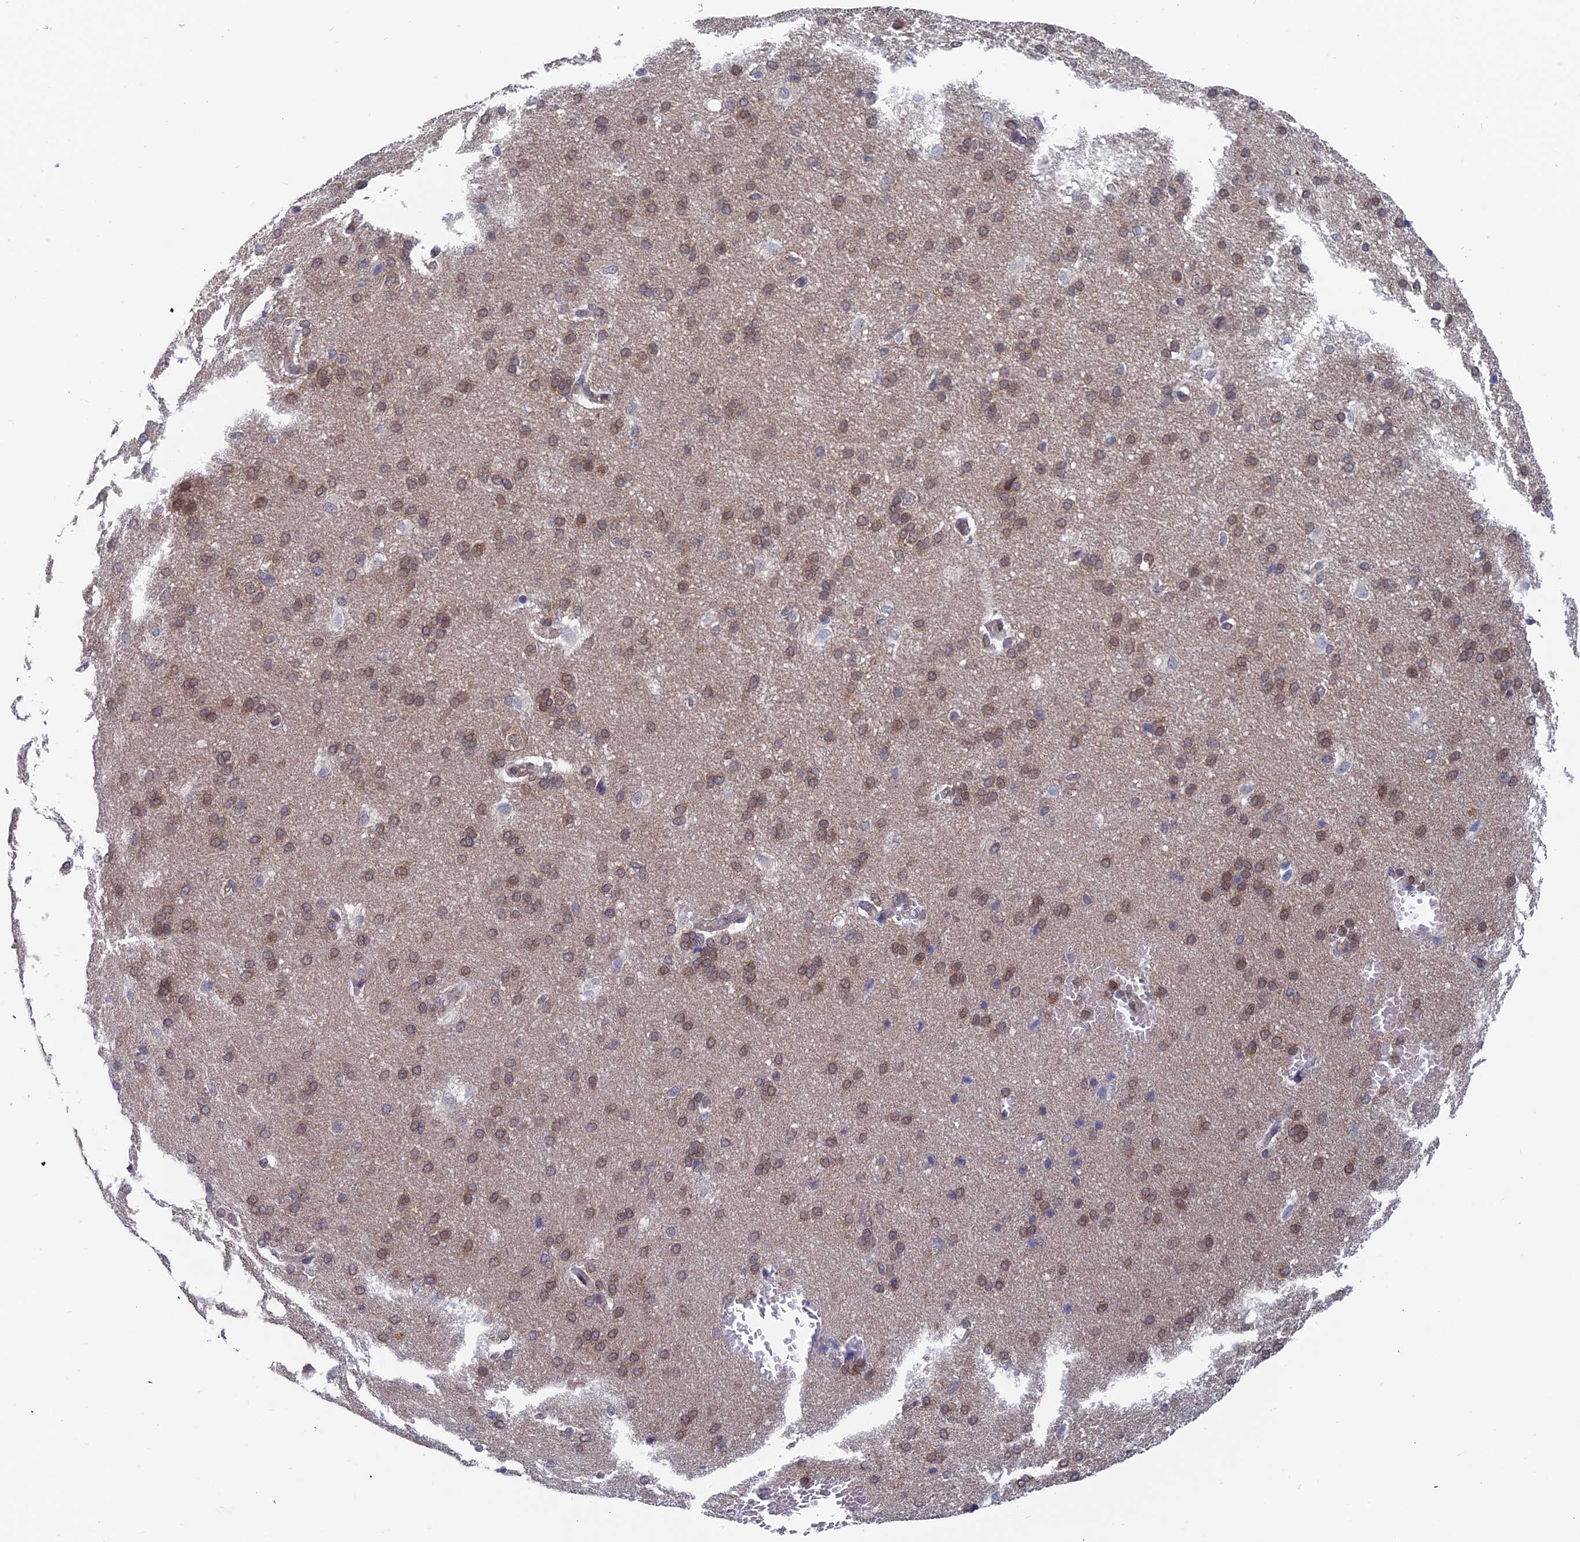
{"staining": {"intensity": "negative", "quantity": "none", "location": "none"}, "tissue": "cerebral cortex", "cell_type": "Endothelial cells", "image_type": "normal", "snomed": [{"axis": "morphology", "description": "Normal tissue, NOS"}, {"axis": "topography", "description": "Cerebral cortex"}], "caption": "DAB immunohistochemical staining of unremarkable cerebral cortex demonstrates no significant expression in endothelial cells.", "gene": "IGBP1", "patient": {"sex": "male", "age": 62}}